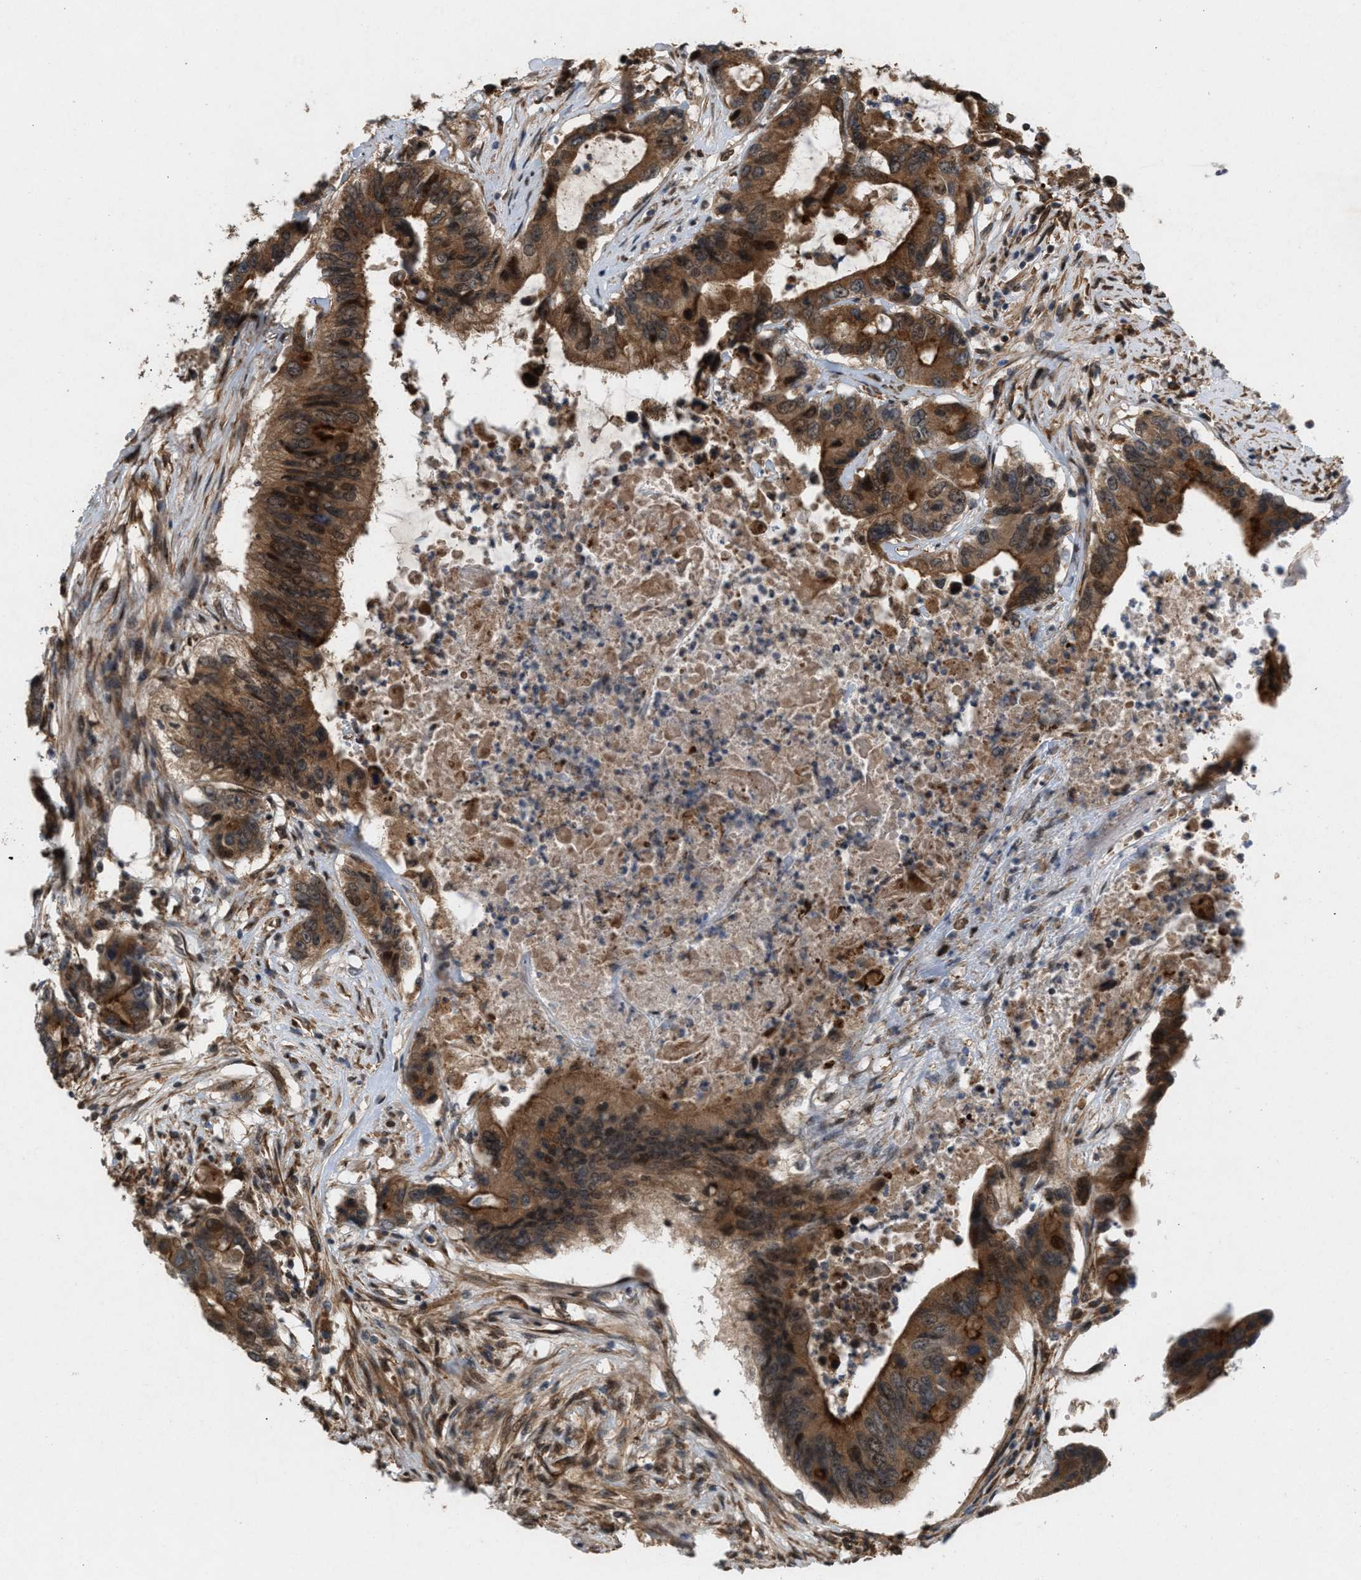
{"staining": {"intensity": "moderate", "quantity": ">75%", "location": "cytoplasmic/membranous,nuclear"}, "tissue": "colorectal cancer", "cell_type": "Tumor cells", "image_type": "cancer", "snomed": [{"axis": "morphology", "description": "Adenocarcinoma, NOS"}, {"axis": "topography", "description": "Colon"}], "caption": "Tumor cells demonstrate moderate cytoplasmic/membranous and nuclear staining in approximately >75% of cells in colorectal adenocarcinoma. (Stains: DAB (3,3'-diaminobenzidine) in brown, nuclei in blue, Microscopy: brightfield microscopy at high magnification).", "gene": "MFSD6", "patient": {"sex": "female", "age": 77}}